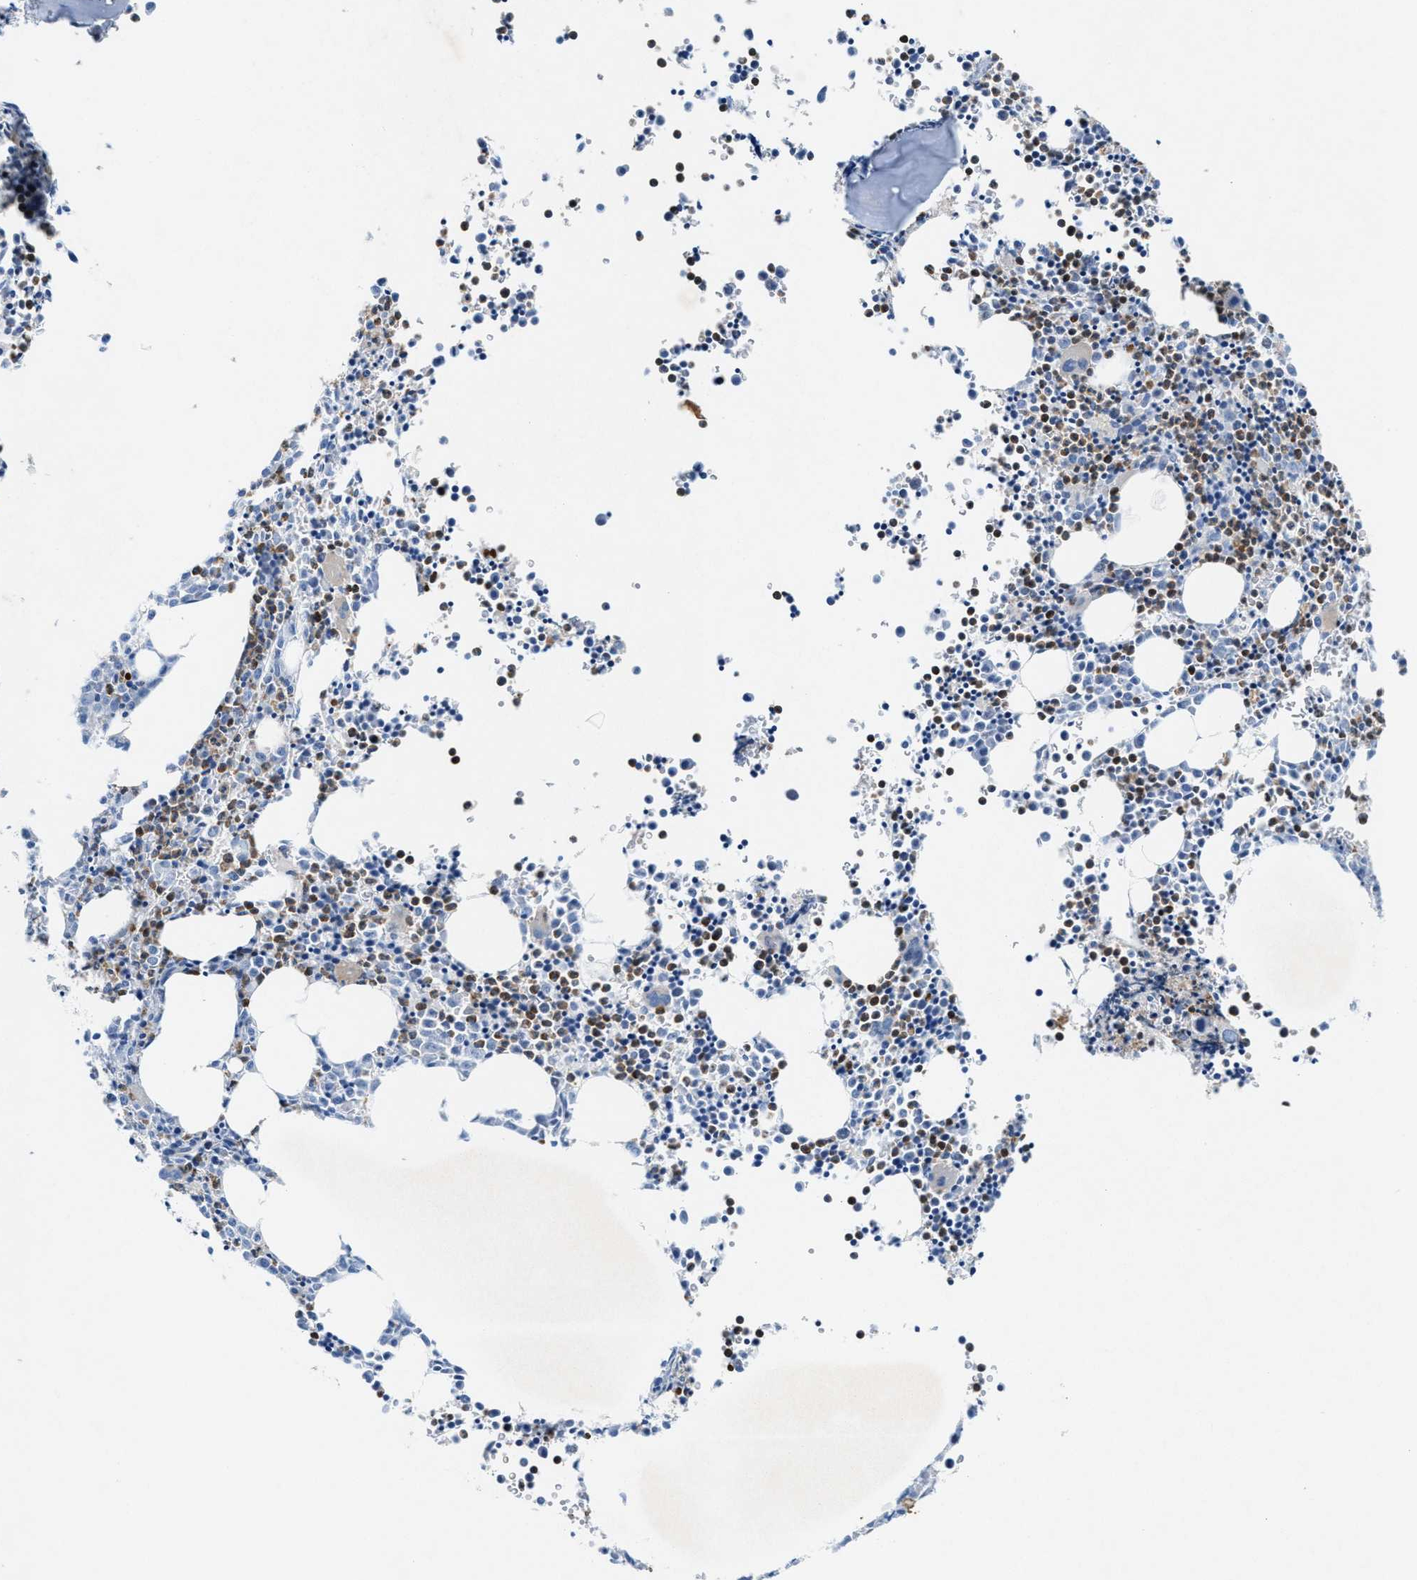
{"staining": {"intensity": "strong", "quantity": "25%-75%", "location": "cytoplasmic/membranous"}, "tissue": "bone marrow", "cell_type": "Hematopoietic cells", "image_type": "normal", "snomed": [{"axis": "morphology", "description": "Normal tissue, NOS"}, {"axis": "morphology", "description": "Inflammation, NOS"}, {"axis": "topography", "description": "Bone marrow"}], "caption": "There is high levels of strong cytoplasmic/membranous staining in hematopoietic cells of unremarkable bone marrow, as demonstrated by immunohistochemical staining (brown color).", "gene": "CKLF", "patient": {"sex": "male", "age": 31}}